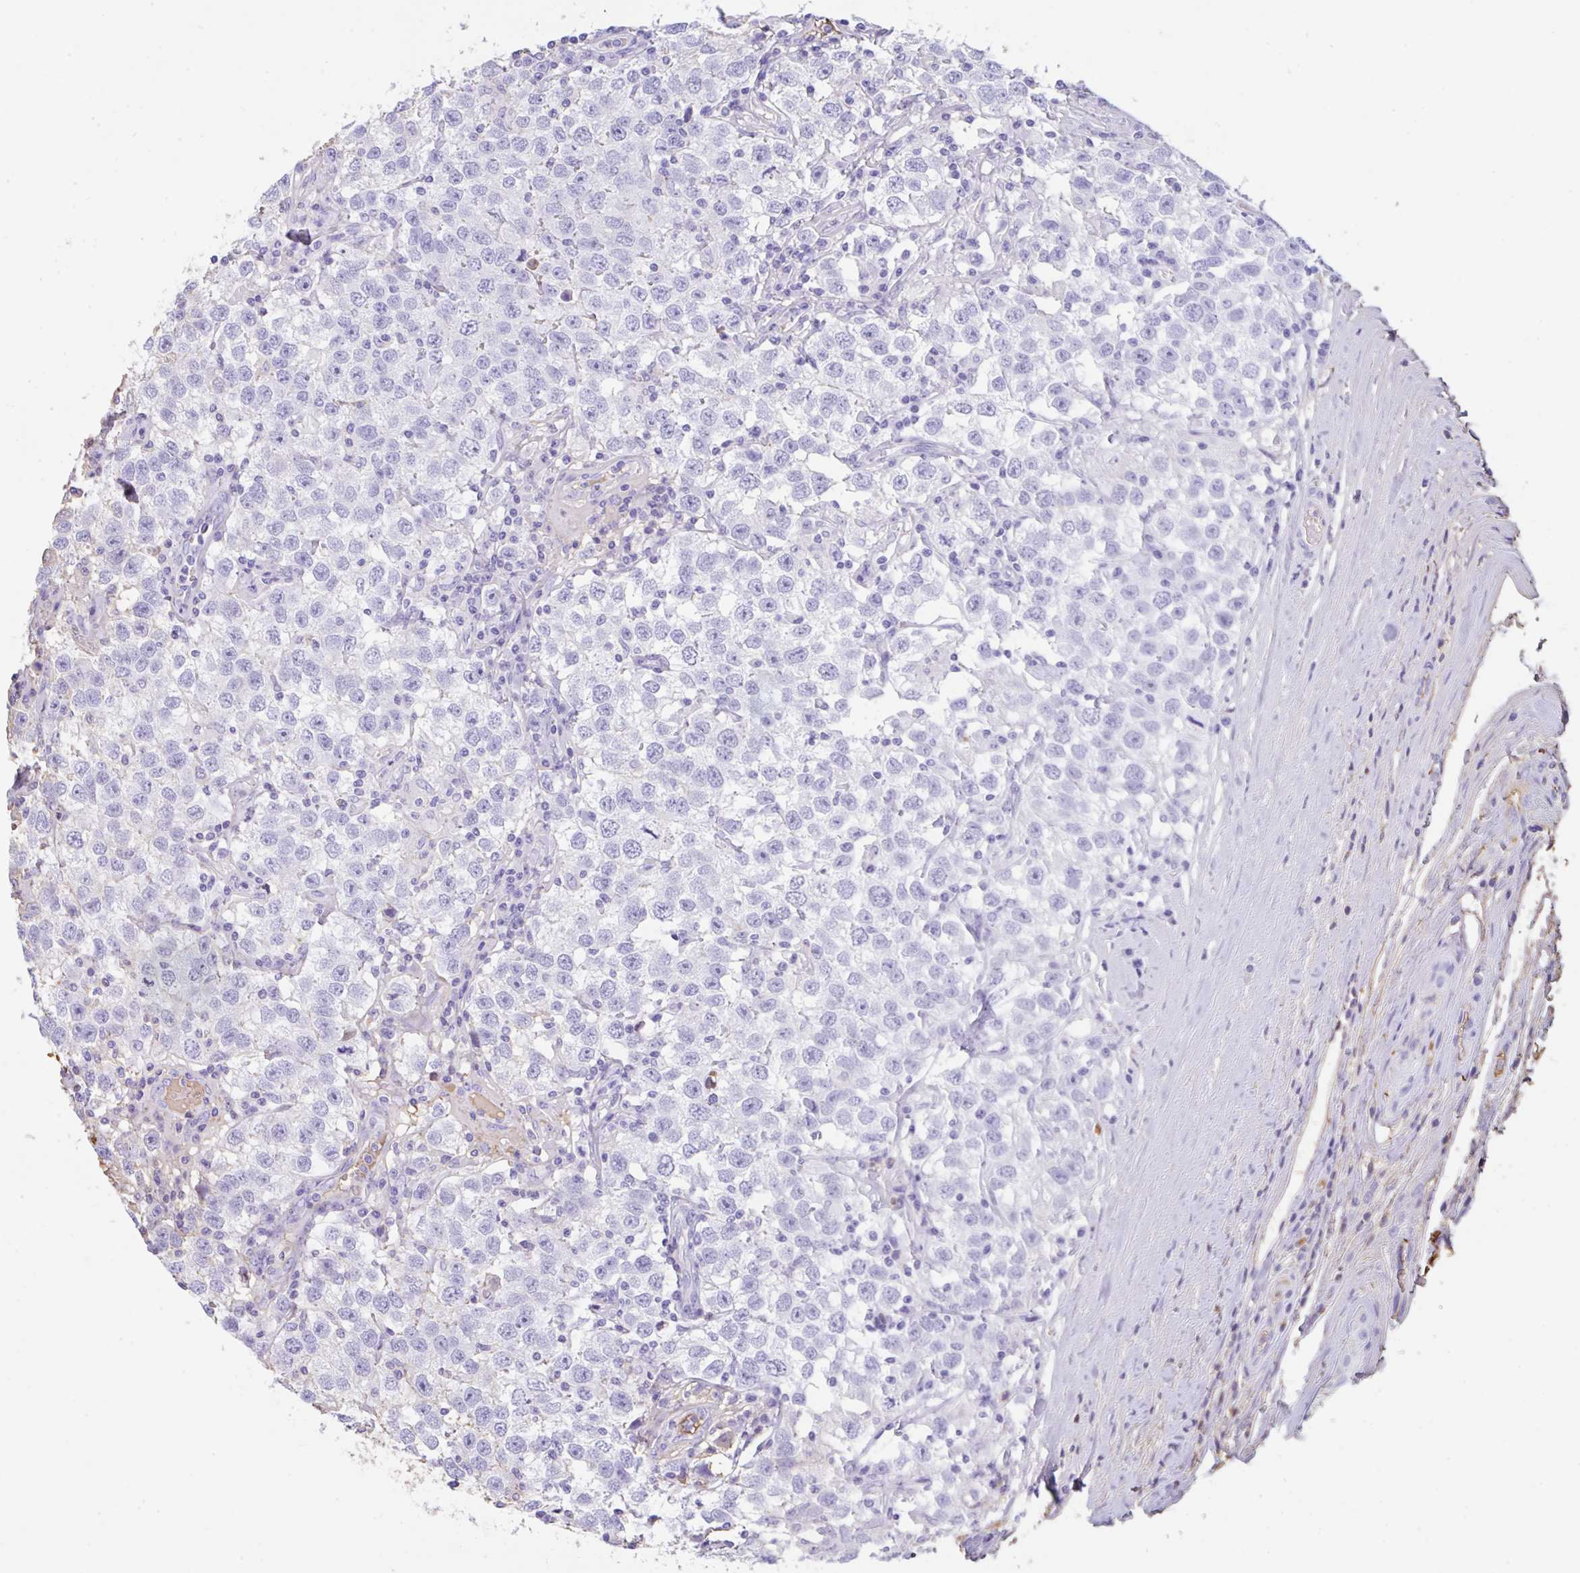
{"staining": {"intensity": "negative", "quantity": "none", "location": "none"}, "tissue": "testis cancer", "cell_type": "Tumor cells", "image_type": "cancer", "snomed": [{"axis": "morphology", "description": "Seminoma, NOS"}, {"axis": "topography", "description": "Testis"}], "caption": "There is no significant expression in tumor cells of testis cancer (seminoma).", "gene": "HOXC12", "patient": {"sex": "male", "age": 41}}